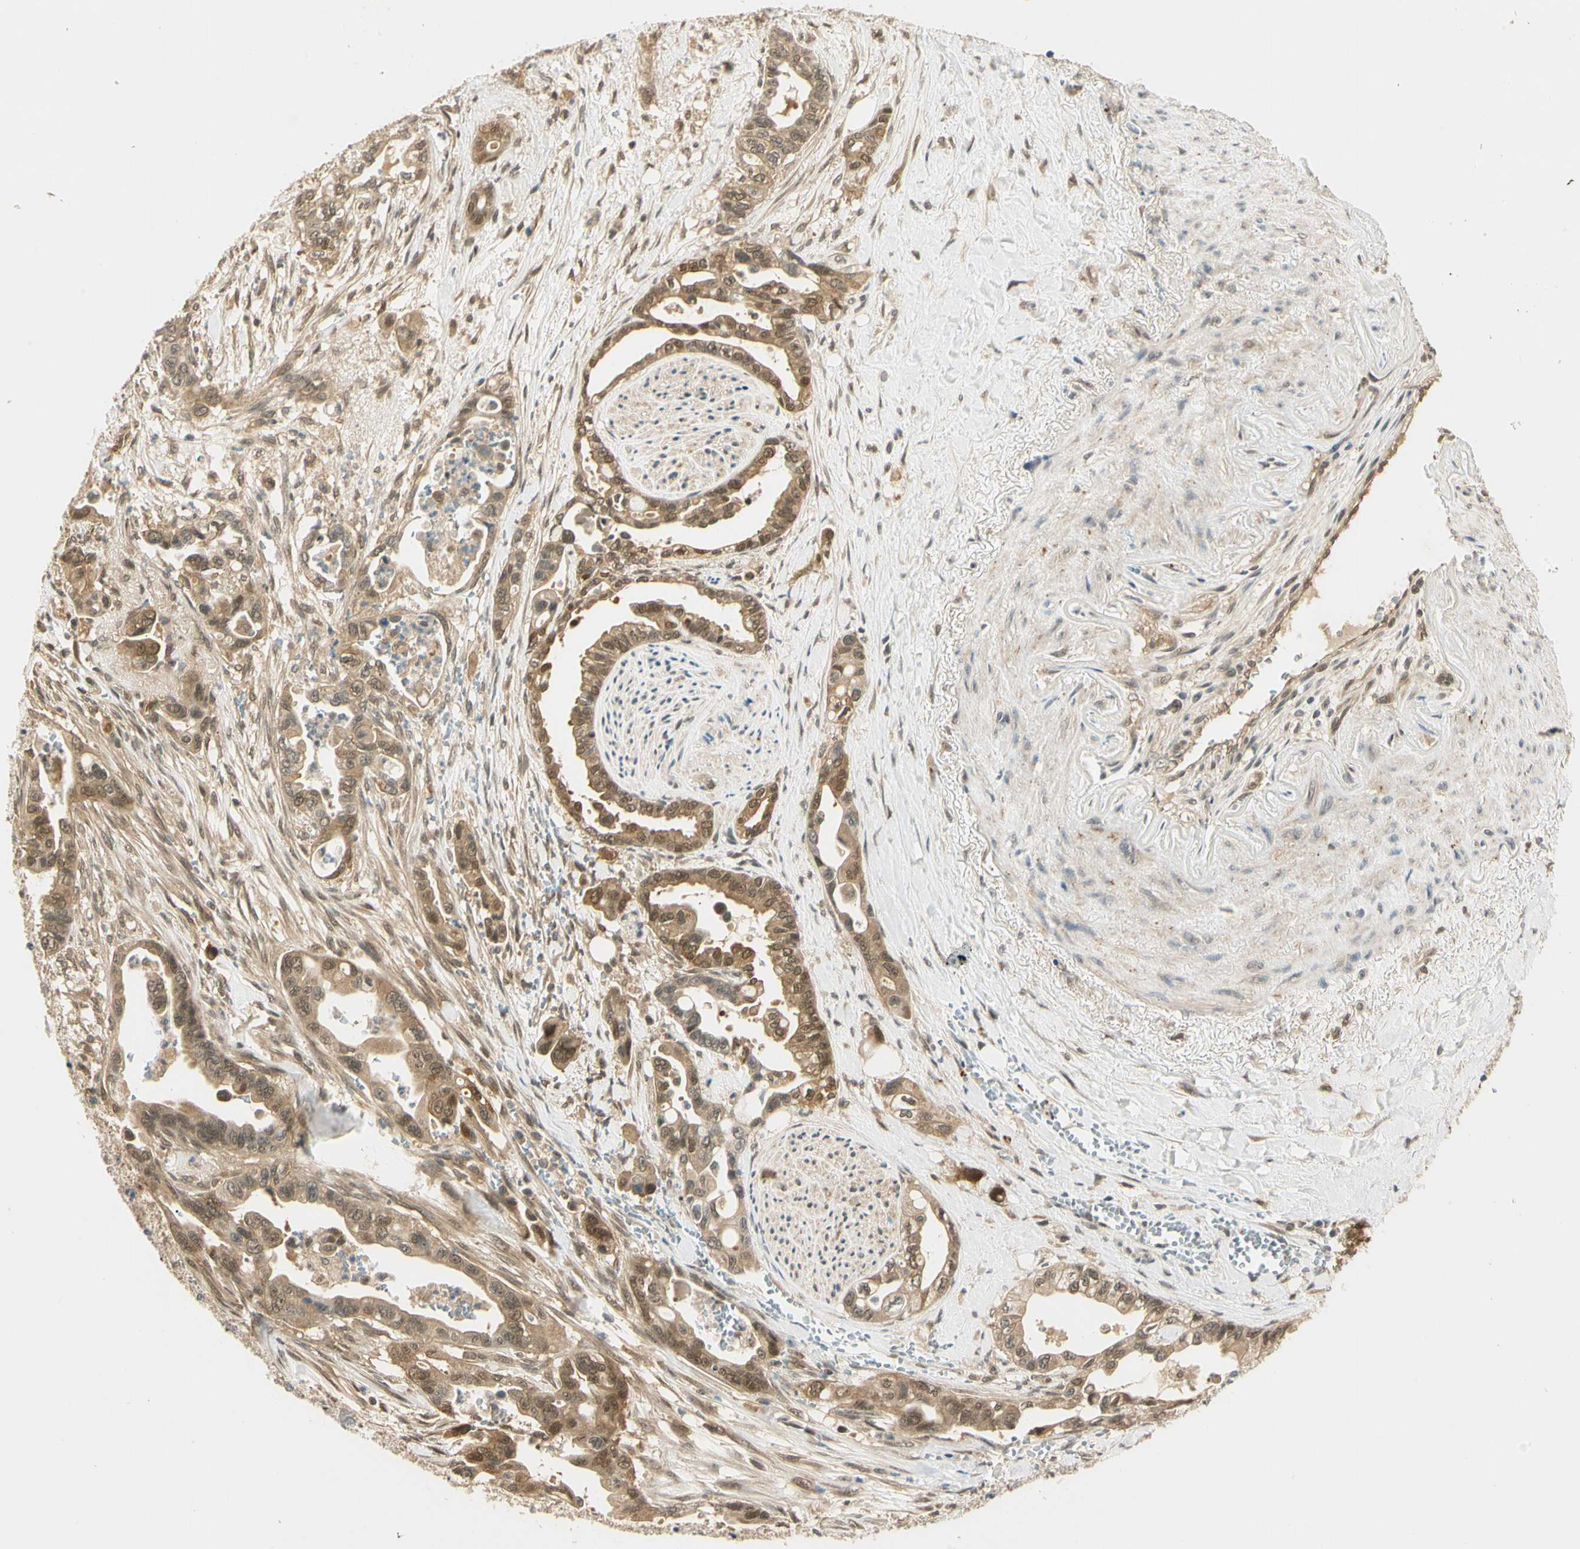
{"staining": {"intensity": "moderate", "quantity": ">75%", "location": "cytoplasmic/membranous,nuclear"}, "tissue": "pancreatic cancer", "cell_type": "Tumor cells", "image_type": "cancer", "snomed": [{"axis": "morphology", "description": "Adenocarcinoma, NOS"}, {"axis": "topography", "description": "Pancreas"}], "caption": "This is an image of IHC staining of pancreatic cancer, which shows moderate positivity in the cytoplasmic/membranous and nuclear of tumor cells.", "gene": "UBE2Z", "patient": {"sex": "male", "age": 70}}